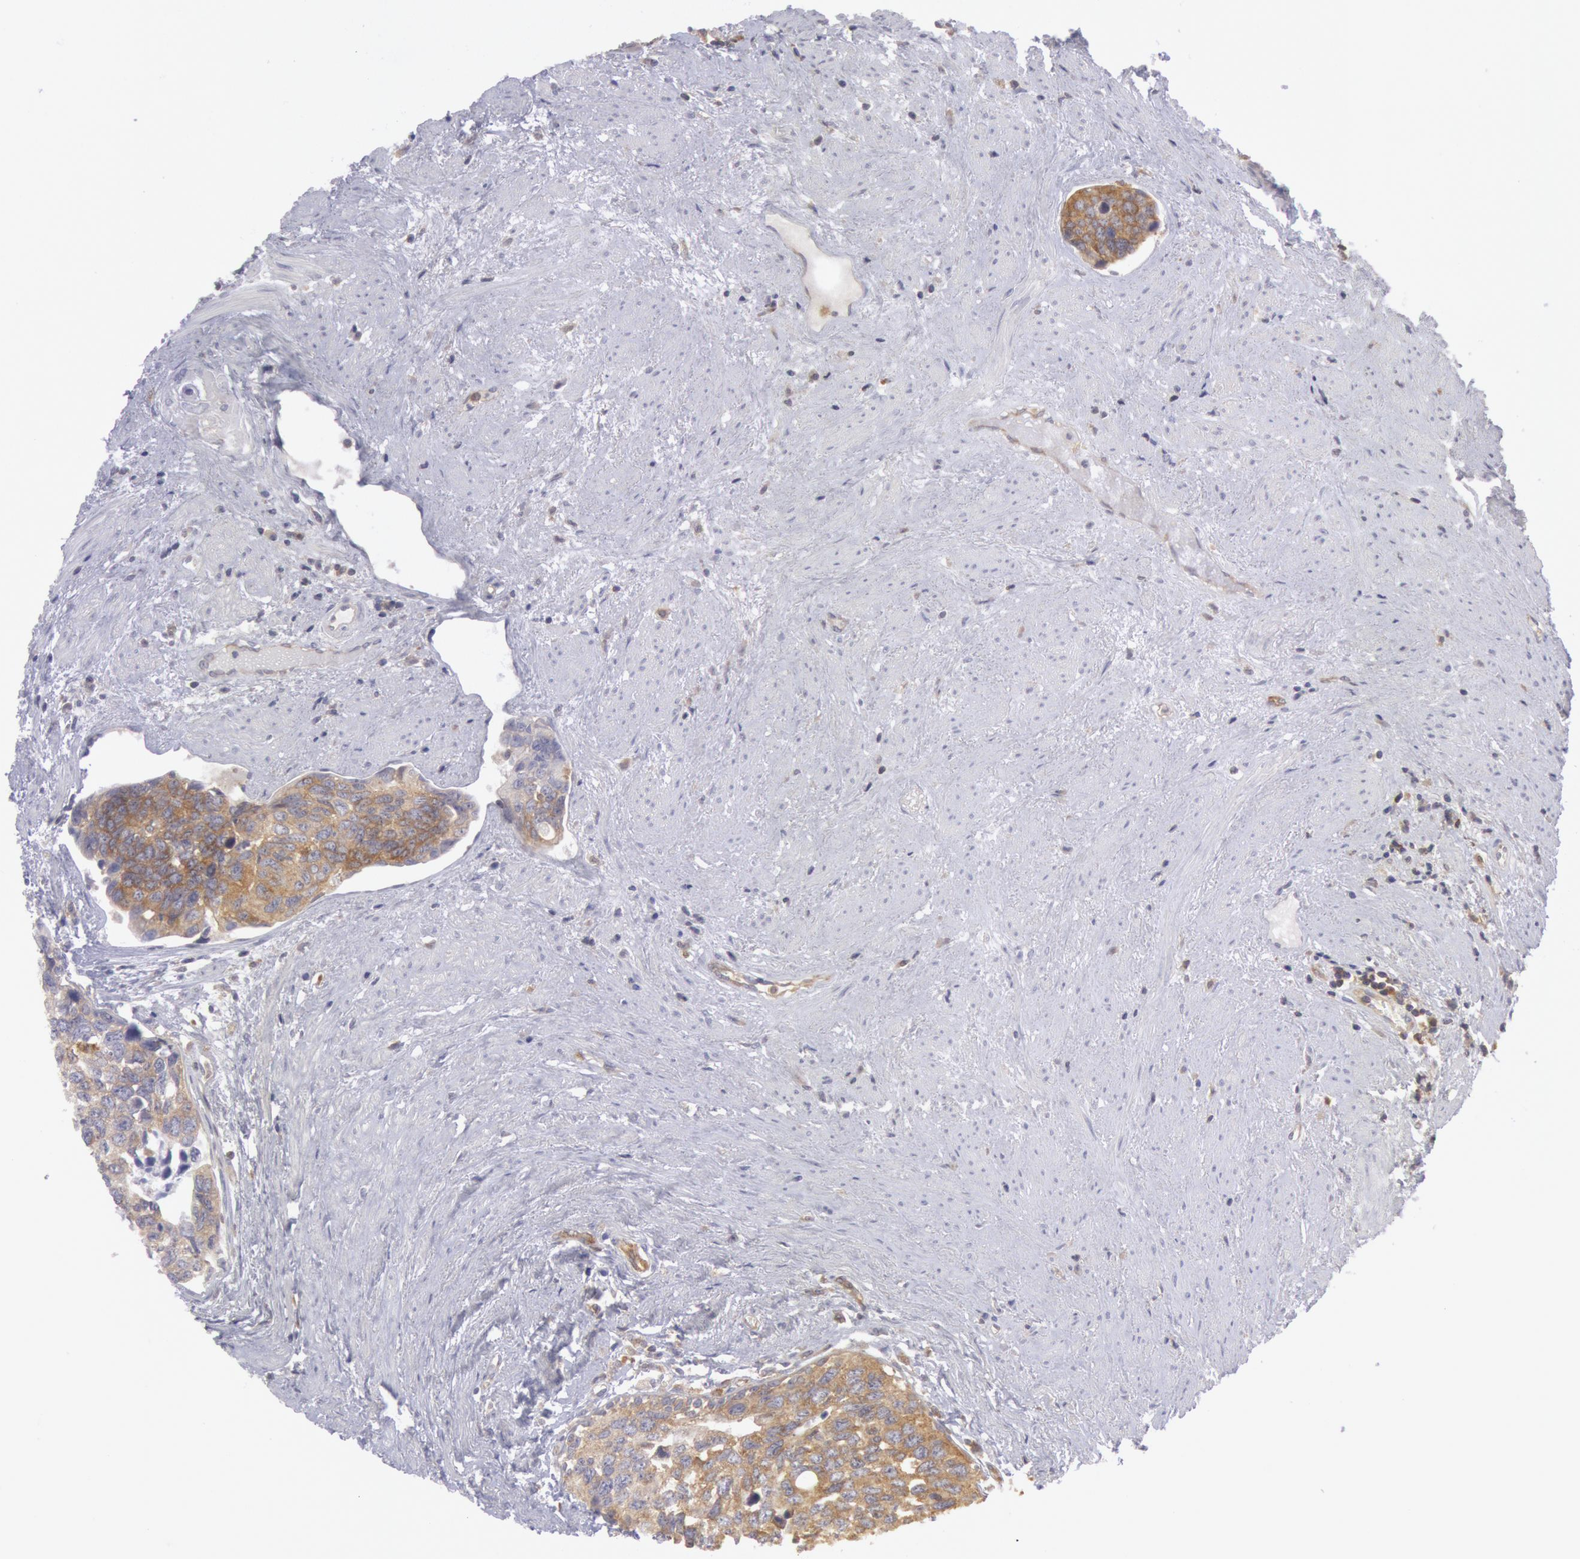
{"staining": {"intensity": "moderate", "quantity": ">75%", "location": "cytoplasmic/membranous"}, "tissue": "urothelial cancer", "cell_type": "Tumor cells", "image_type": "cancer", "snomed": [{"axis": "morphology", "description": "Urothelial carcinoma, High grade"}, {"axis": "topography", "description": "Urinary bladder"}], "caption": "IHC staining of urothelial carcinoma (high-grade), which displays medium levels of moderate cytoplasmic/membranous expression in about >75% of tumor cells indicating moderate cytoplasmic/membranous protein staining. The staining was performed using DAB (brown) for protein detection and nuclei were counterstained in hematoxylin (blue).", "gene": "IKBKB", "patient": {"sex": "male", "age": 81}}